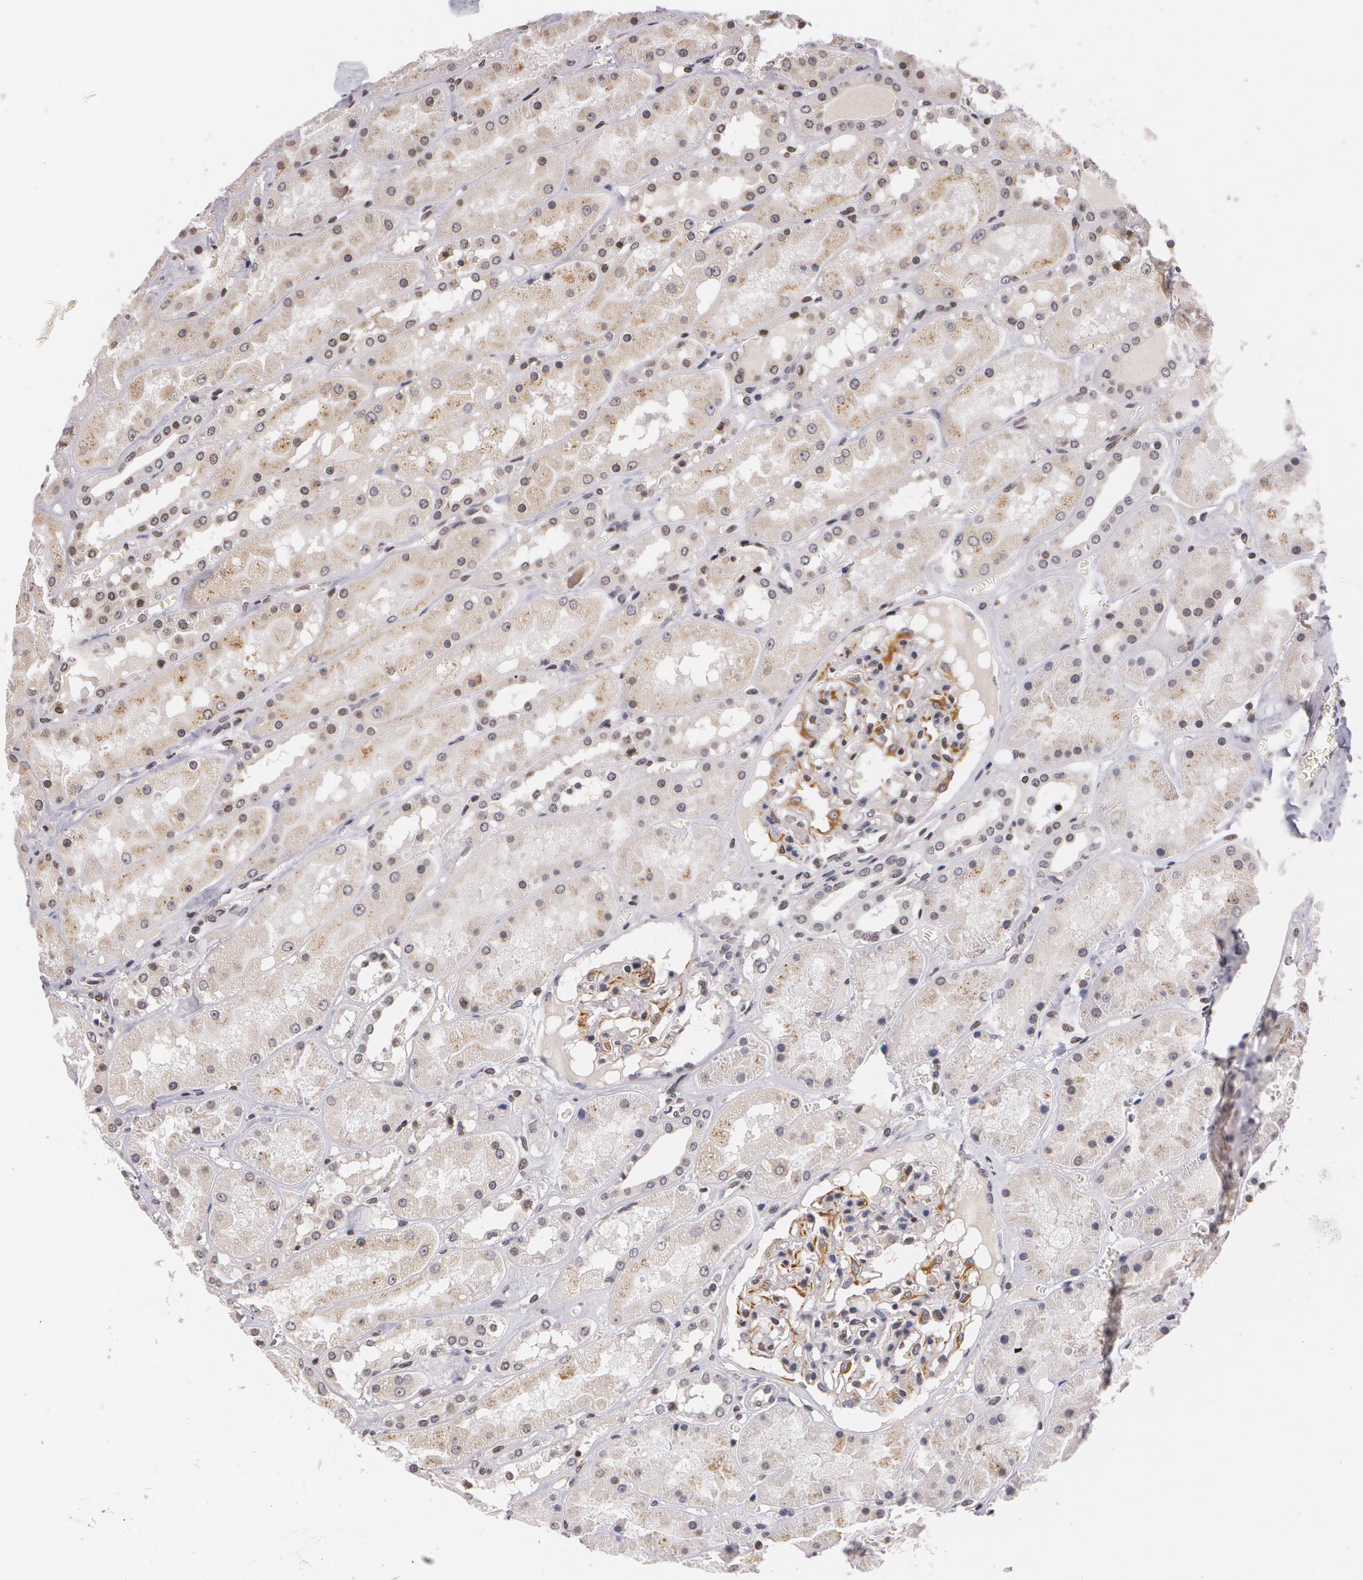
{"staining": {"intensity": "moderate", "quantity": "25%-75%", "location": "cytoplasmic/membranous"}, "tissue": "kidney", "cell_type": "Cells in glomeruli", "image_type": "normal", "snomed": [{"axis": "morphology", "description": "Normal tissue, NOS"}, {"axis": "topography", "description": "Kidney"}], "caption": "Protein analysis of benign kidney shows moderate cytoplasmic/membranous positivity in approximately 25%-75% of cells in glomeruli. (IHC, brightfield microscopy, high magnification).", "gene": "VAV3", "patient": {"sex": "male", "age": 36}}